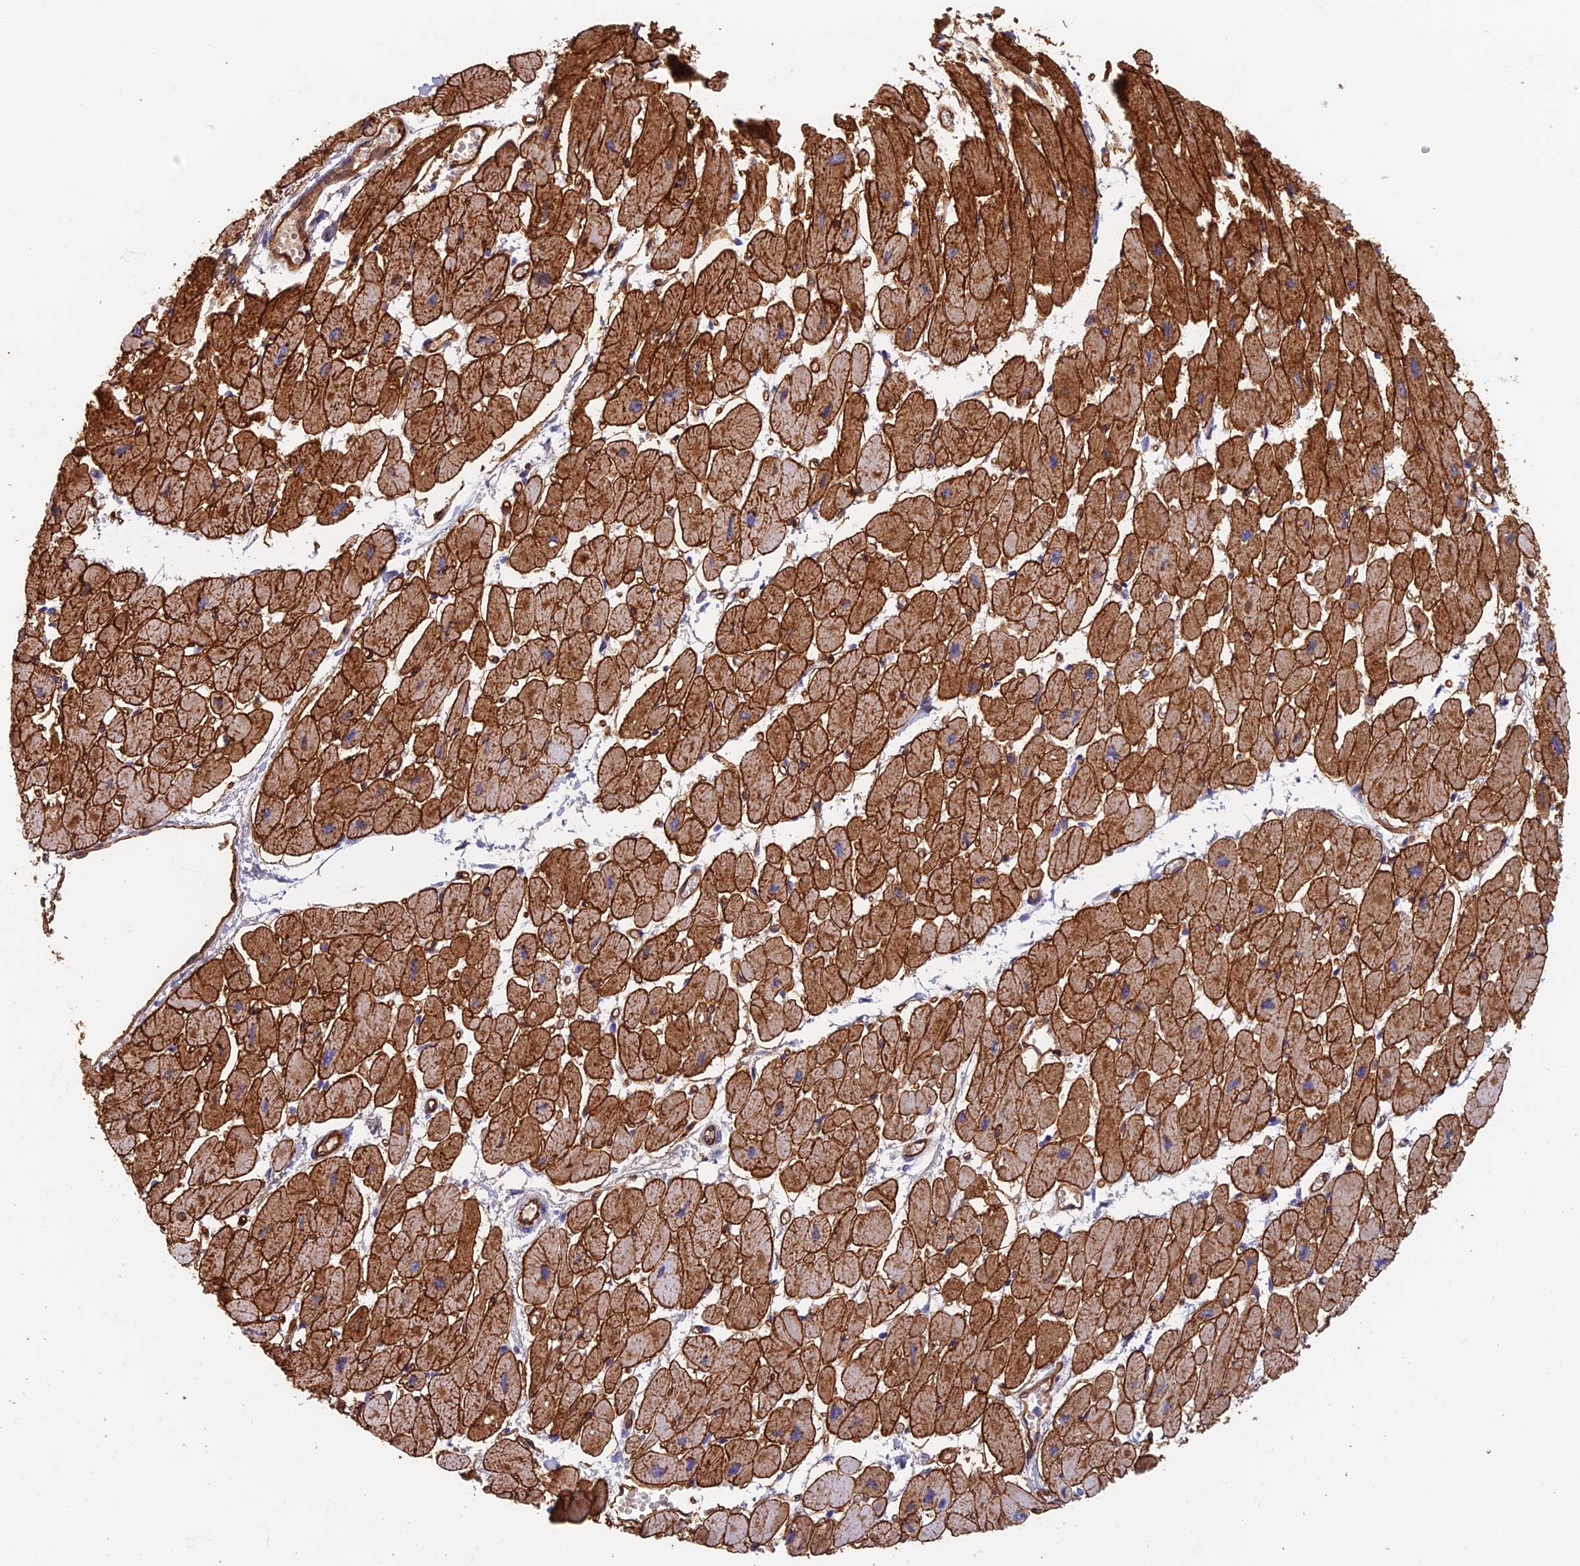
{"staining": {"intensity": "strong", "quantity": ">75%", "location": "cytoplasmic/membranous"}, "tissue": "heart muscle", "cell_type": "Cardiomyocytes", "image_type": "normal", "snomed": [{"axis": "morphology", "description": "Normal tissue, NOS"}, {"axis": "topography", "description": "Heart"}], "caption": "Heart muscle stained for a protein (brown) exhibits strong cytoplasmic/membranous positive expression in about >75% of cardiomyocytes.", "gene": "ETFRF1", "patient": {"sex": "female", "age": 54}}